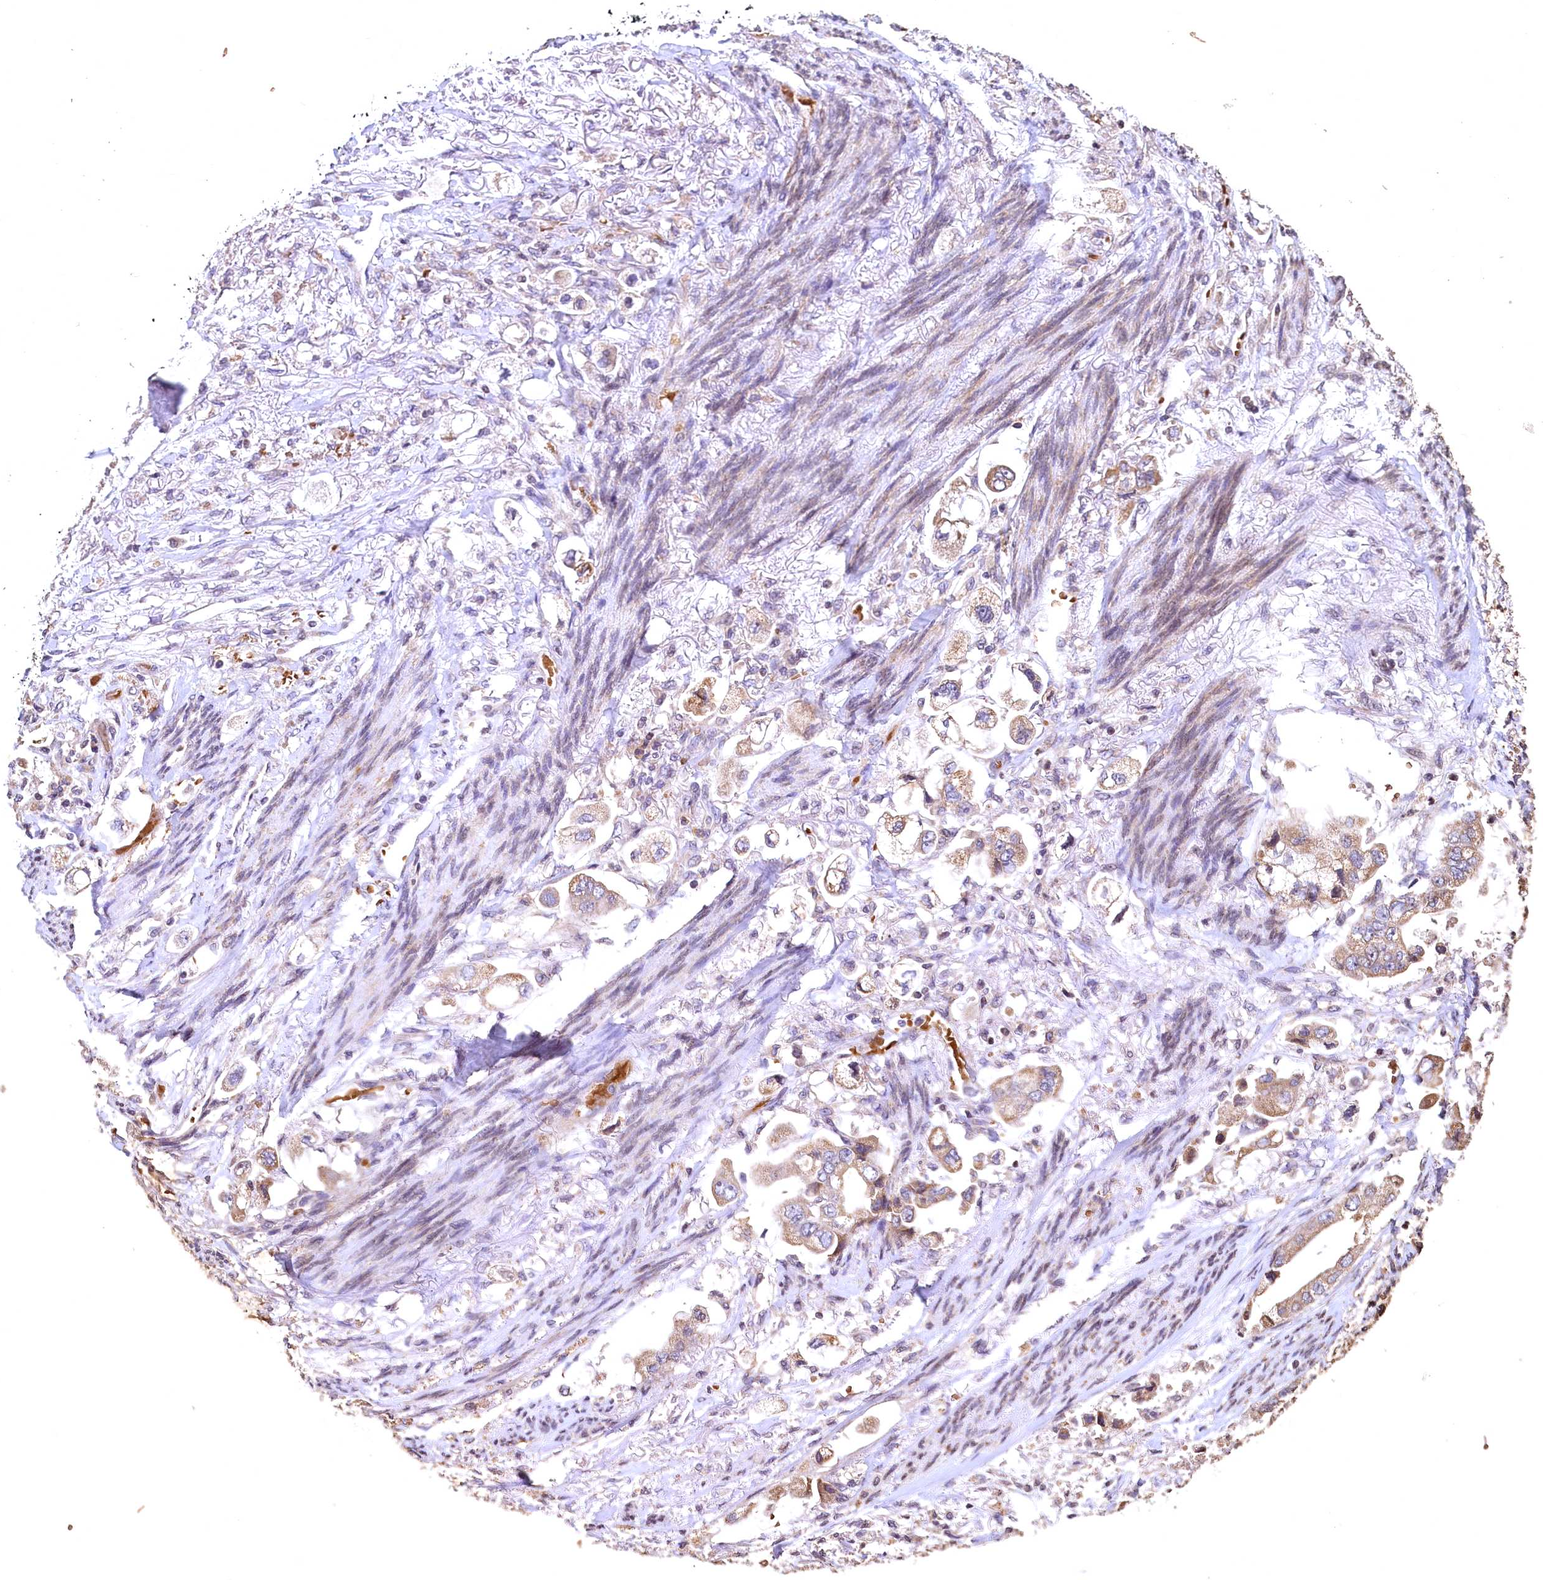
{"staining": {"intensity": "weak", "quantity": ">75%", "location": "cytoplasmic/membranous"}, "tissue": "stomach cancer", "cell_type": "Tumor cells", "image_type": "cancer", "snomed": [{"axis": "morphology", "description": "Adenocarcinoma, NOS"}, {"axis": "topography", "description": "Stomach"}], "caption": "Protein staining by IHC demonstrates weak cytoplasmic/membranous staining in about >75% of tumor cells in stomach cancer.", "gene": "SPTA1", "patient": {"sex": "male", "age": 62}}